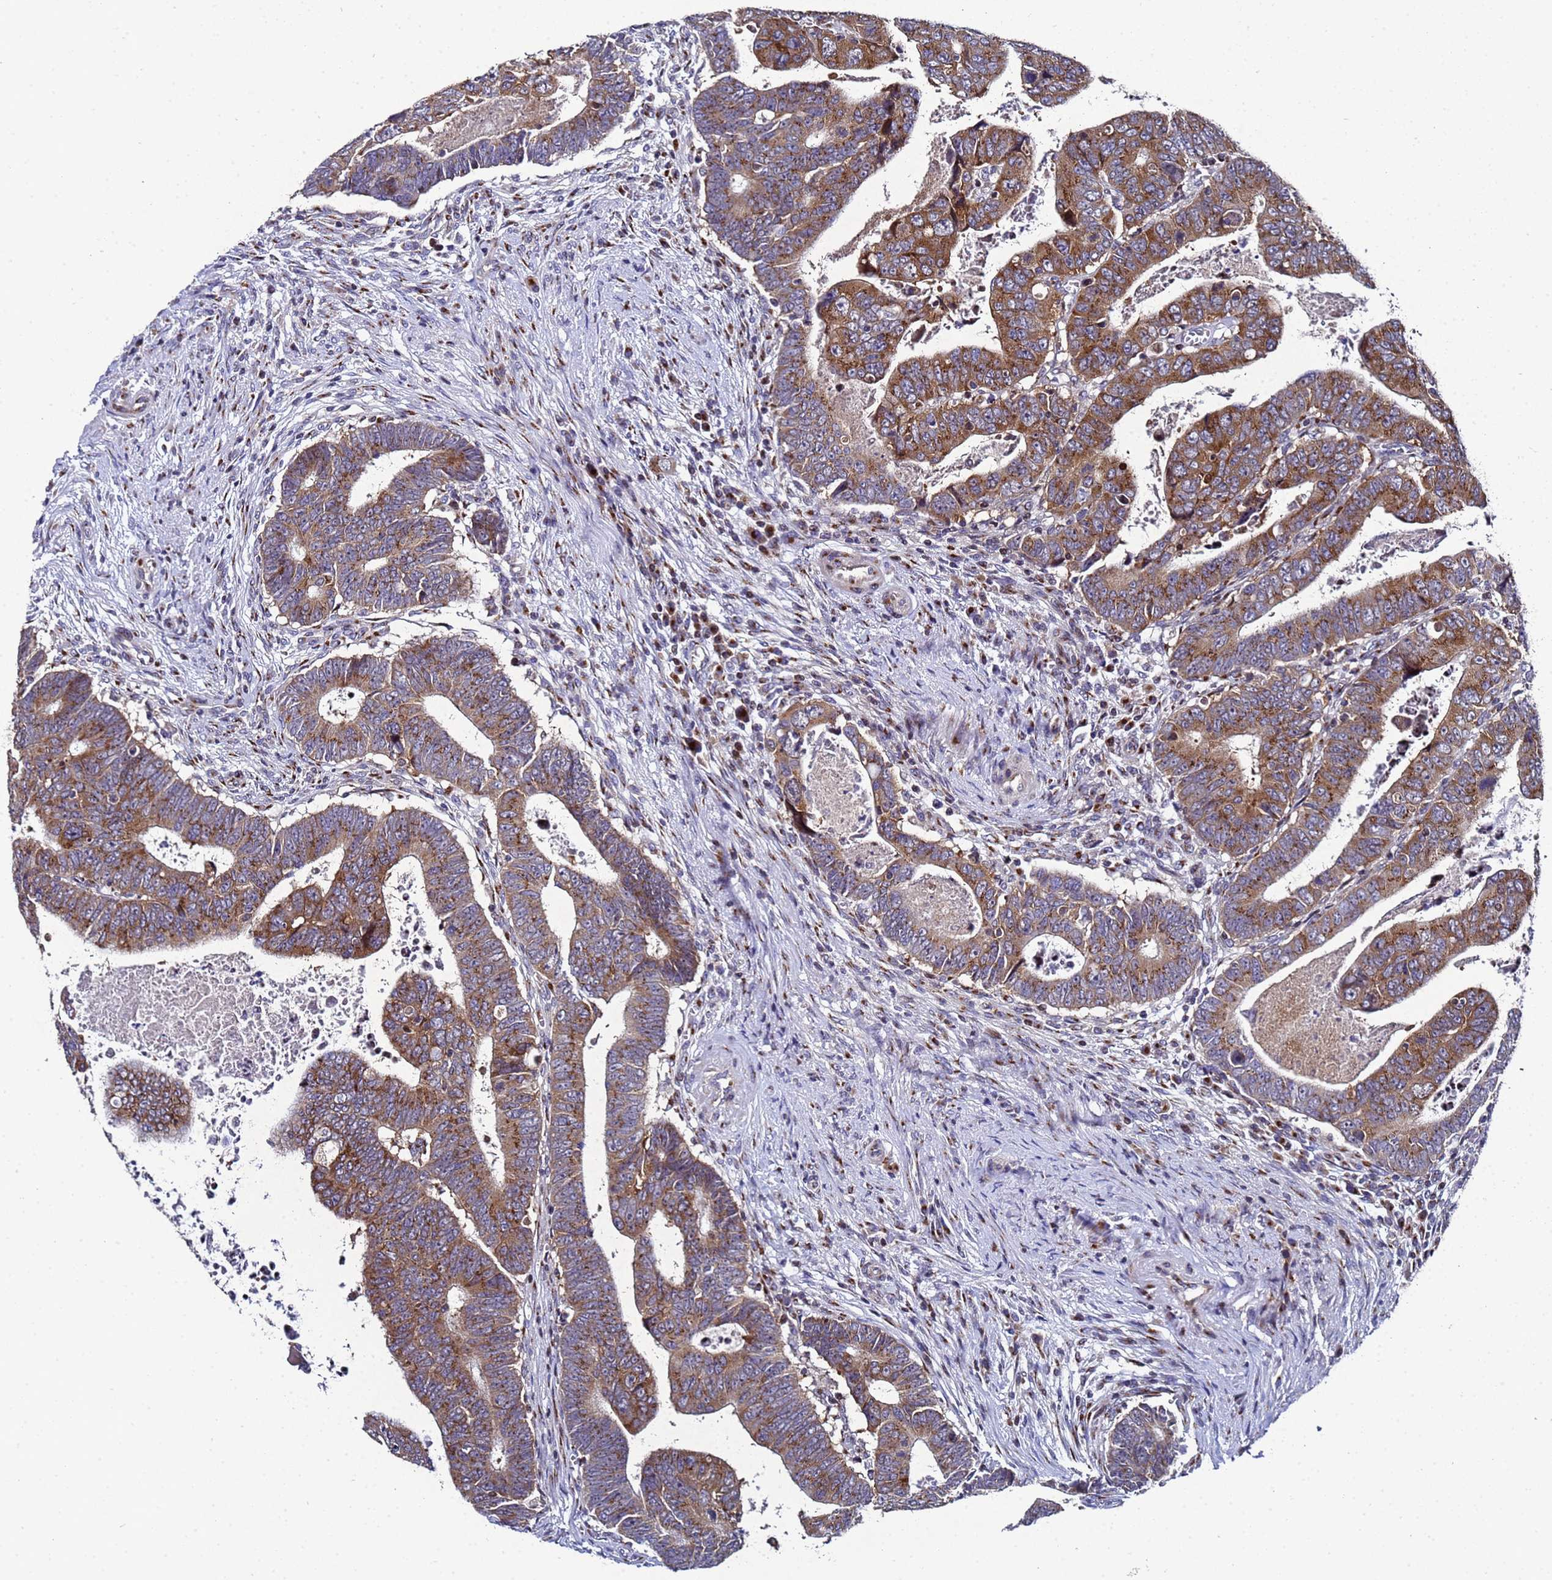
{"staining": {"intensity": "moderate", "quantity": ">75%", "location": "cytoplasmic/membranous"}, "tissue": "colorectal cancer", "cell_type": "Tumor cells", "image_type": "cancer", "snomed": [{"axis": "morphology", "description": "Normal tissue, NOS"}, {"axis": "morphology", "description": "Adenocarcinoma, NOS"}, {"axis": "topography", "description": "Rectum"}], "caption": "This histopathology image displays colorectal cancer (adenocarcinoma) stained with IHC to label a protein in brown. The cytoplasmic/membranous of tumor cells show moderate positivity for the protein. Nuclei are counter-stained blue.", "gene": "NSUN6", "patient": {"sex": "female", "age": 65}}